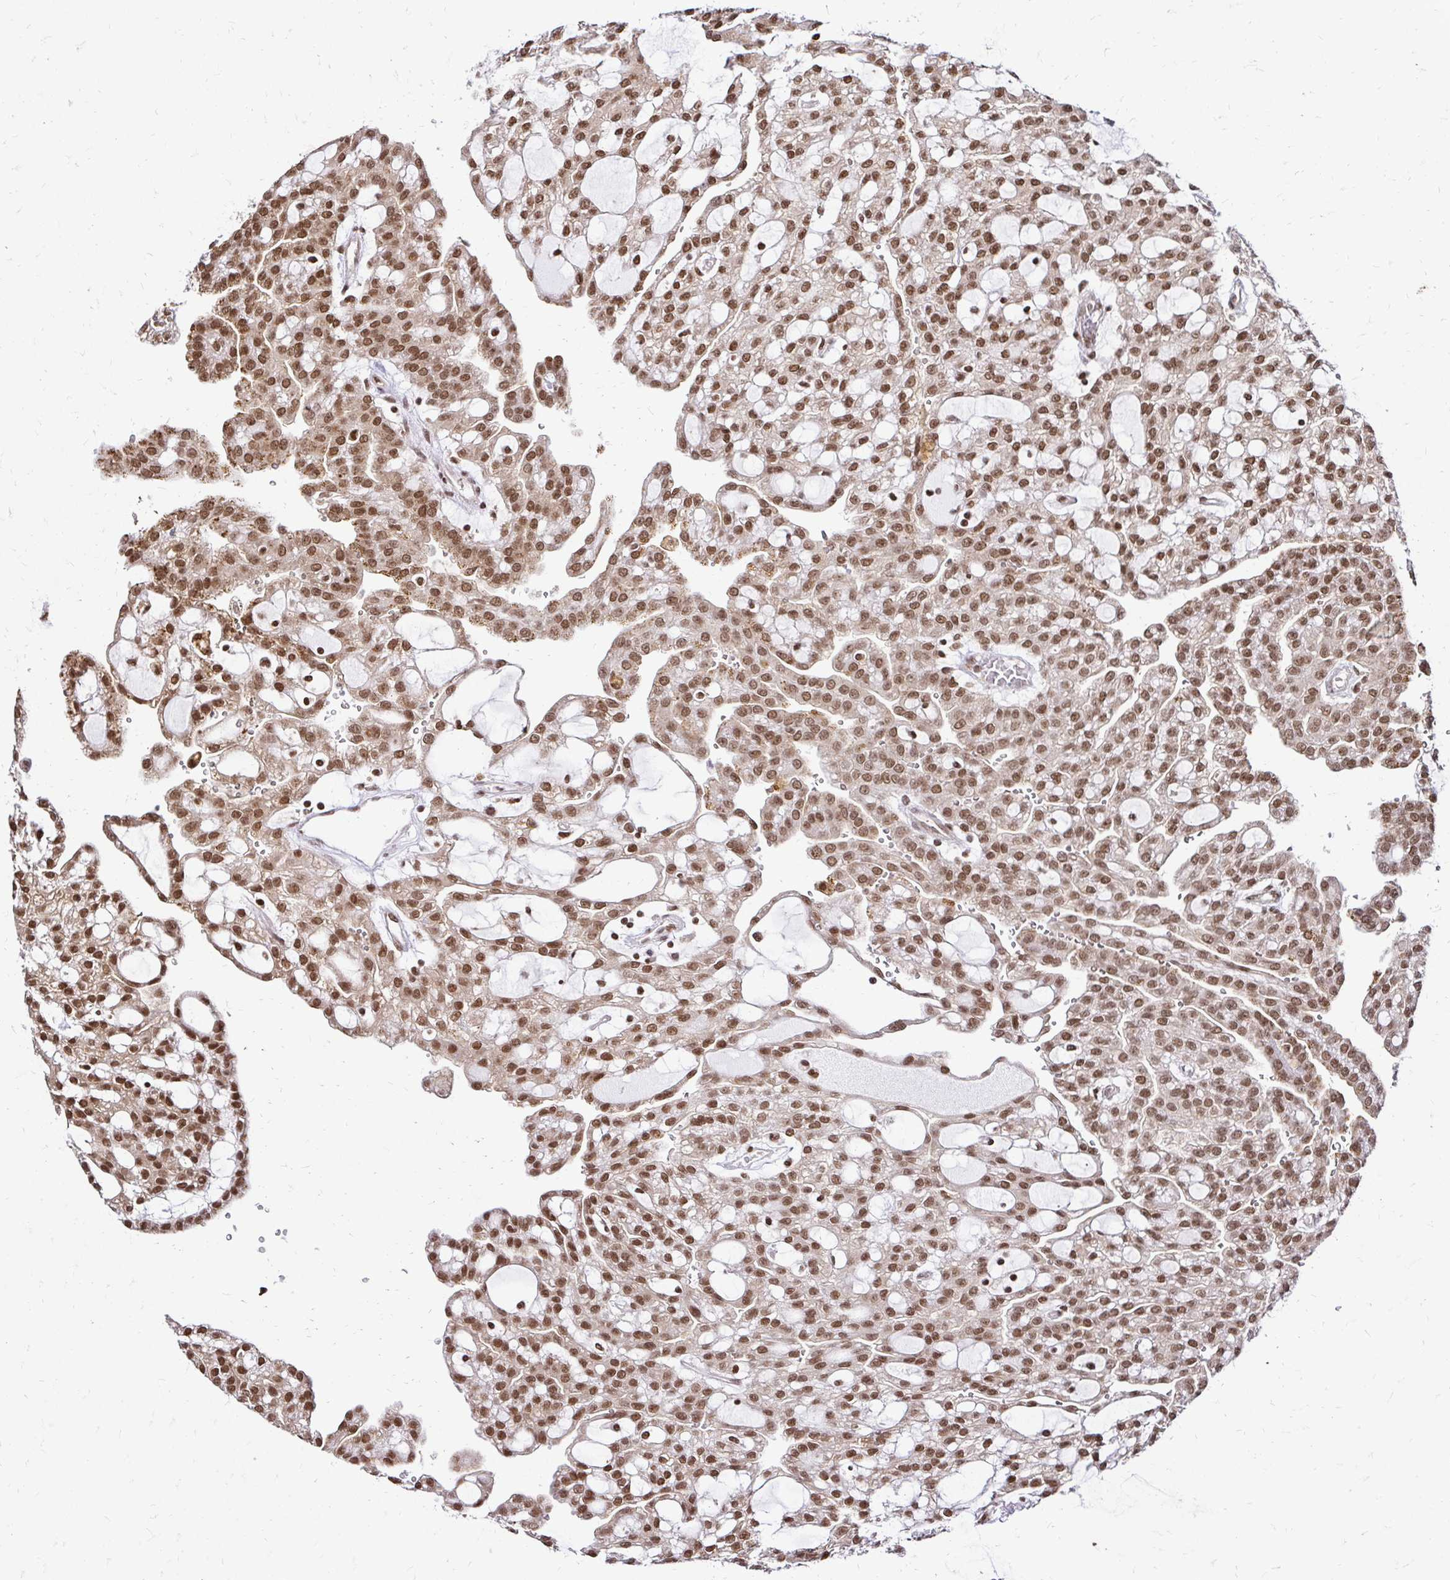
{"staining": {"intensity": "moderate", "quantity": ">75%", "location": "nuclear"}, "tissue": "renal cancer", "cell_type": "Tumor cells", "image_type": "cancer", "snomed": [{"axis": "morphology", "description": "Adenocarcinoma, NOS"}, {"axis": "topography", "description": "Kidney"}], "caption": "Immunohistochemistry histopathology image of renal cancer stained for a protein (brown), which displays medium levels of moderate nuclear staining in approximately >75% of tumor cells.", "gene": "GLYR1", "patient": {"sex": "male", "age": 63}}